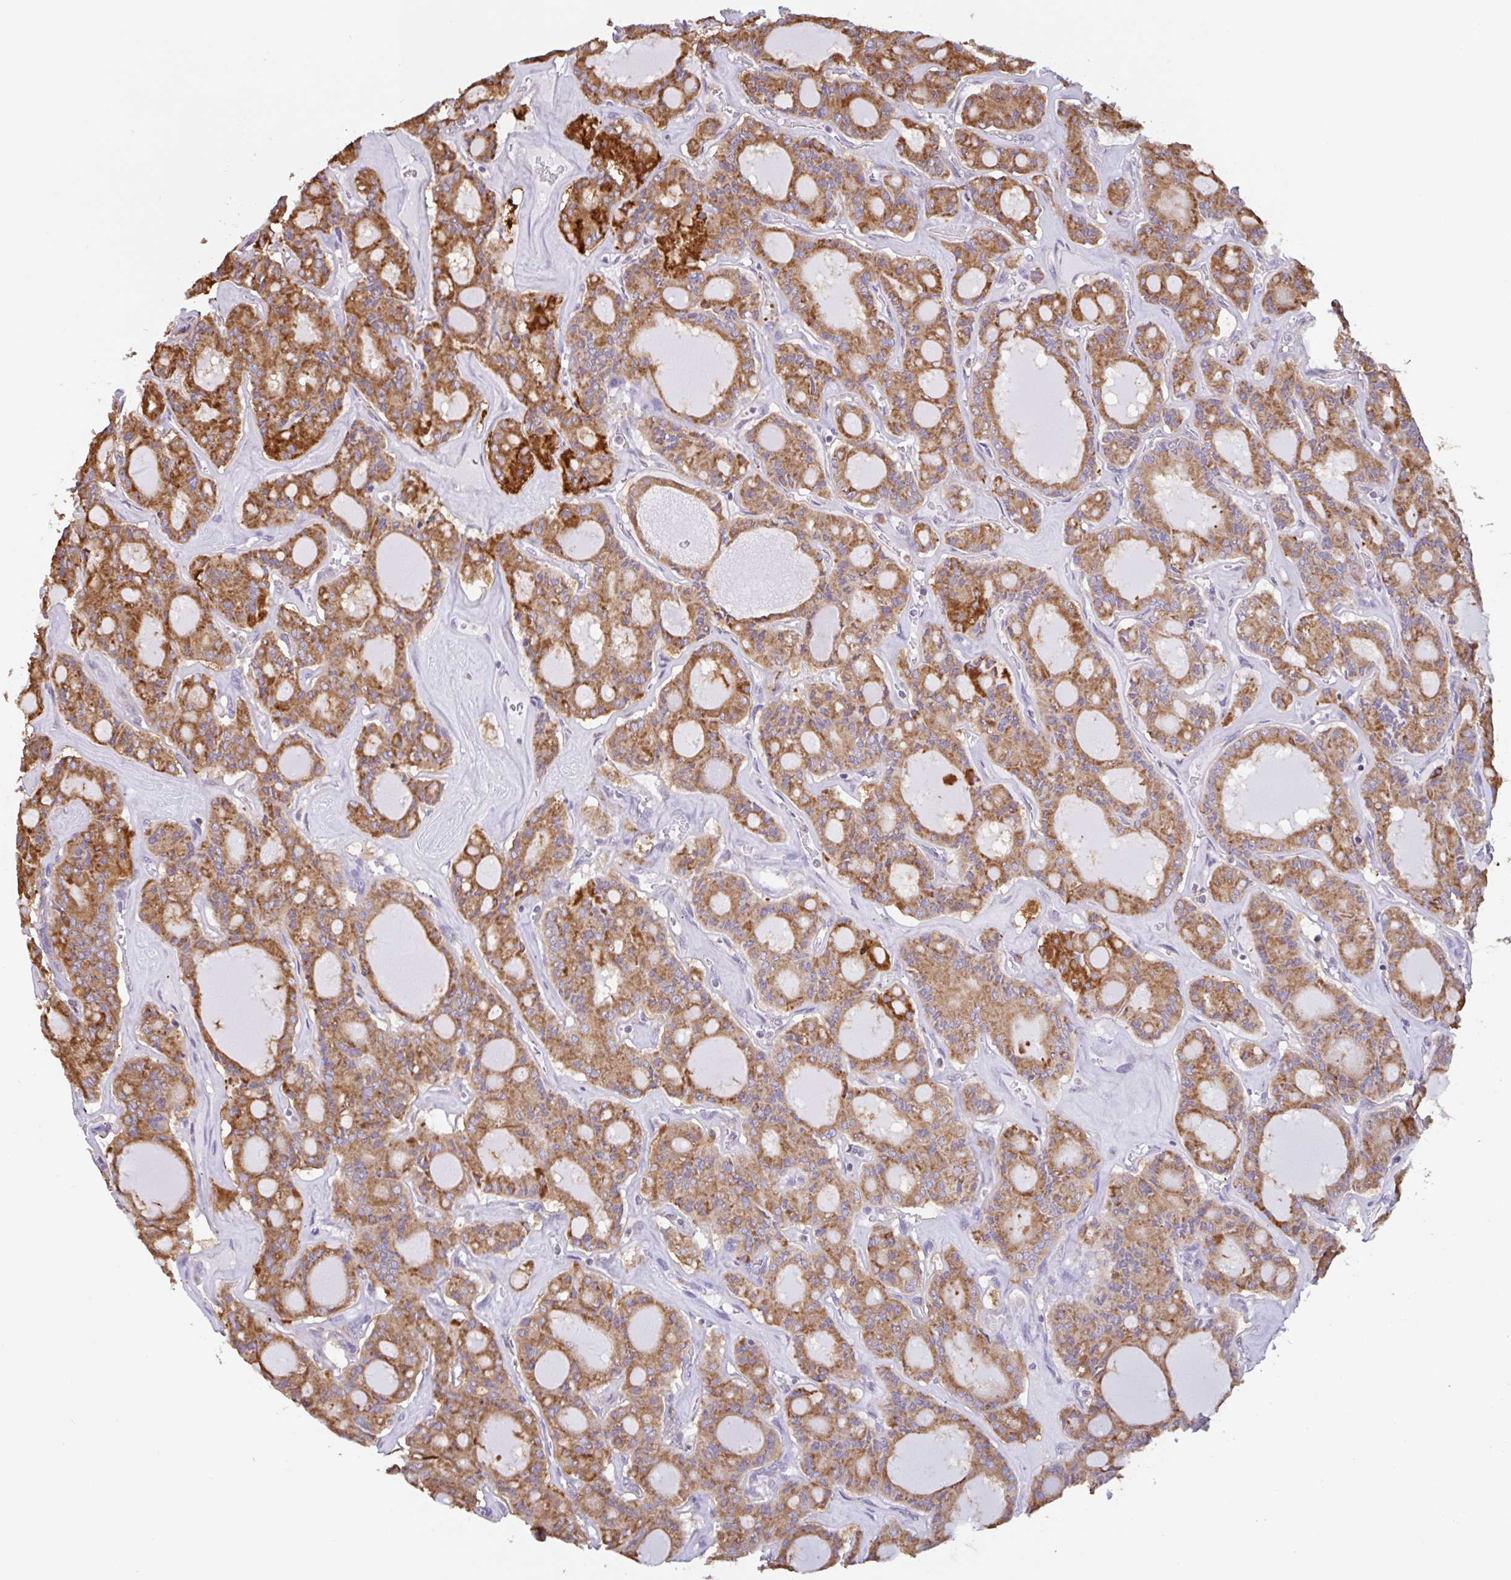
{"staining": {"intensity": "moderate", "quantity": ">75%", "location": "cytoplasmic/membranous"}, "tissue": "thyroid cancer", "cell_type": "Tumor cells", "image_type": "cancer", "snomed": [{"axis": "morphology", "description": "Papillary adenocarcinoma, NOS"}, {"axis": "topography", "description": "Thyroid gland"}], "caption": "Immunohistochemical staining of thyroid cancer (papillary adenocarcinoma) exhibits medium levels of moderate cytoplasmic/membranous protein positivity in about >75% of tumor cells.", "gene": "DOK4", "patient": {"sex": "male", "age": 87}}